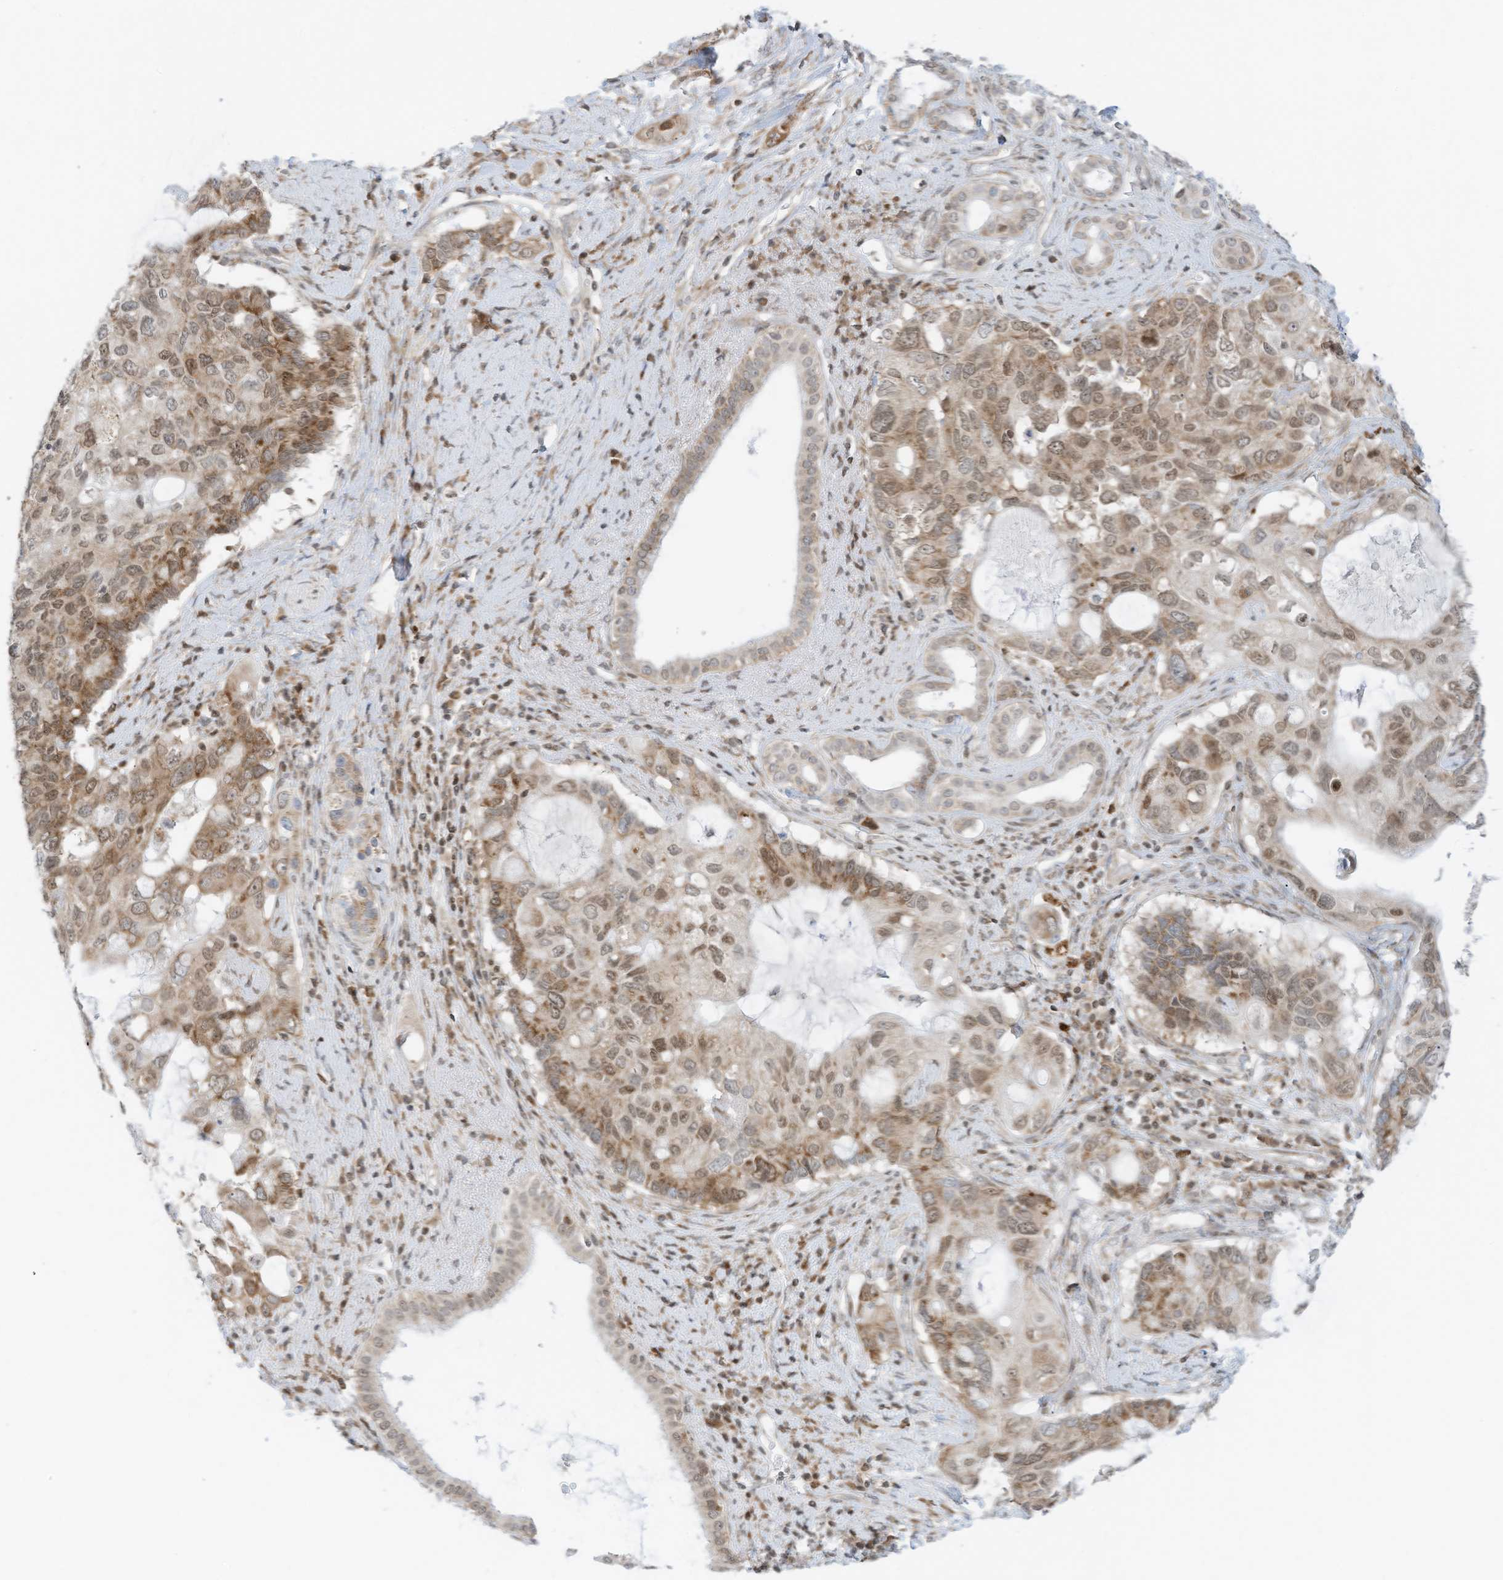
{"staining": {"intensity": "moderate", "quantity": "25%-75%", "location": "cytoplasmic/membranous,nuclear"}, "tissue": "pancreatic cancer", "cell_type": "Tumor cells", "image_type": "cancer", "snomed": [{"axis": "morphology", "description": "Adenocarcinoma, NOS"}, {"axis": "topography", "description": "Pancreas"}], "caption": "There is medium levels of moderate cytoplasmic/membranous and nuclear positivity in tumor cells of adenocarcinoma (pancreatic), as demonstrated by immunohistochemical staining (brown color).", "gene": "EDF1", "patient": {"sex": "female", "age": 56}}